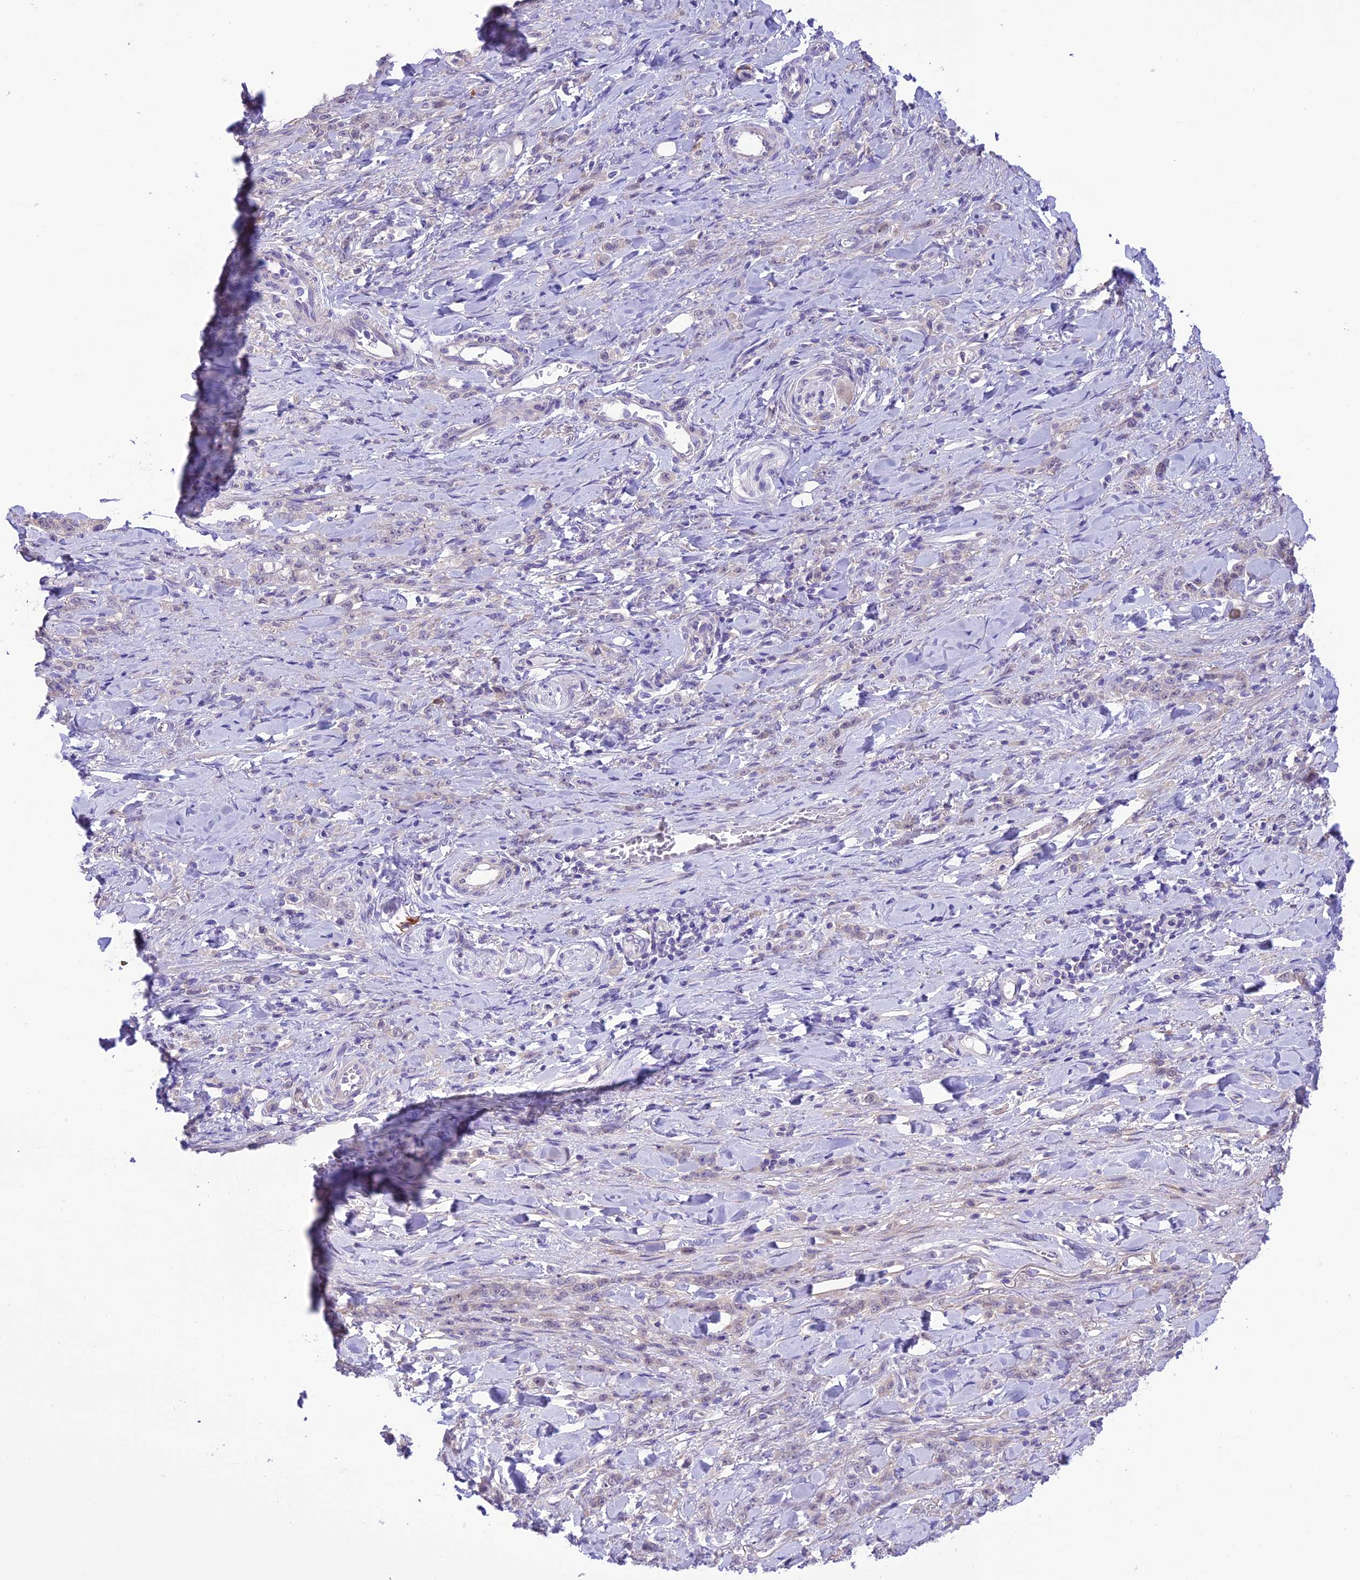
{"staining": {"intensity": "negative", "quantity": "none", "location": "none"}, "tissue": "stomach cancer", "cell_type": "Tumor cells", "image_type": "cancer", "snomed": [{"axis": "morphology", "description": "Normal tissue, NOS"}, {"axis": "morphology", "description": "Adenocarcinoma, NOS"}, {"axis": "topography", "description": "Stomach"}], "caption": "Immunohistochemical staining of human stomach adenocarcinoma demonstrates no significant positivity in tumor cells.", "gene": "RNF126", "patient": {"sex": "male", "age": 82}}